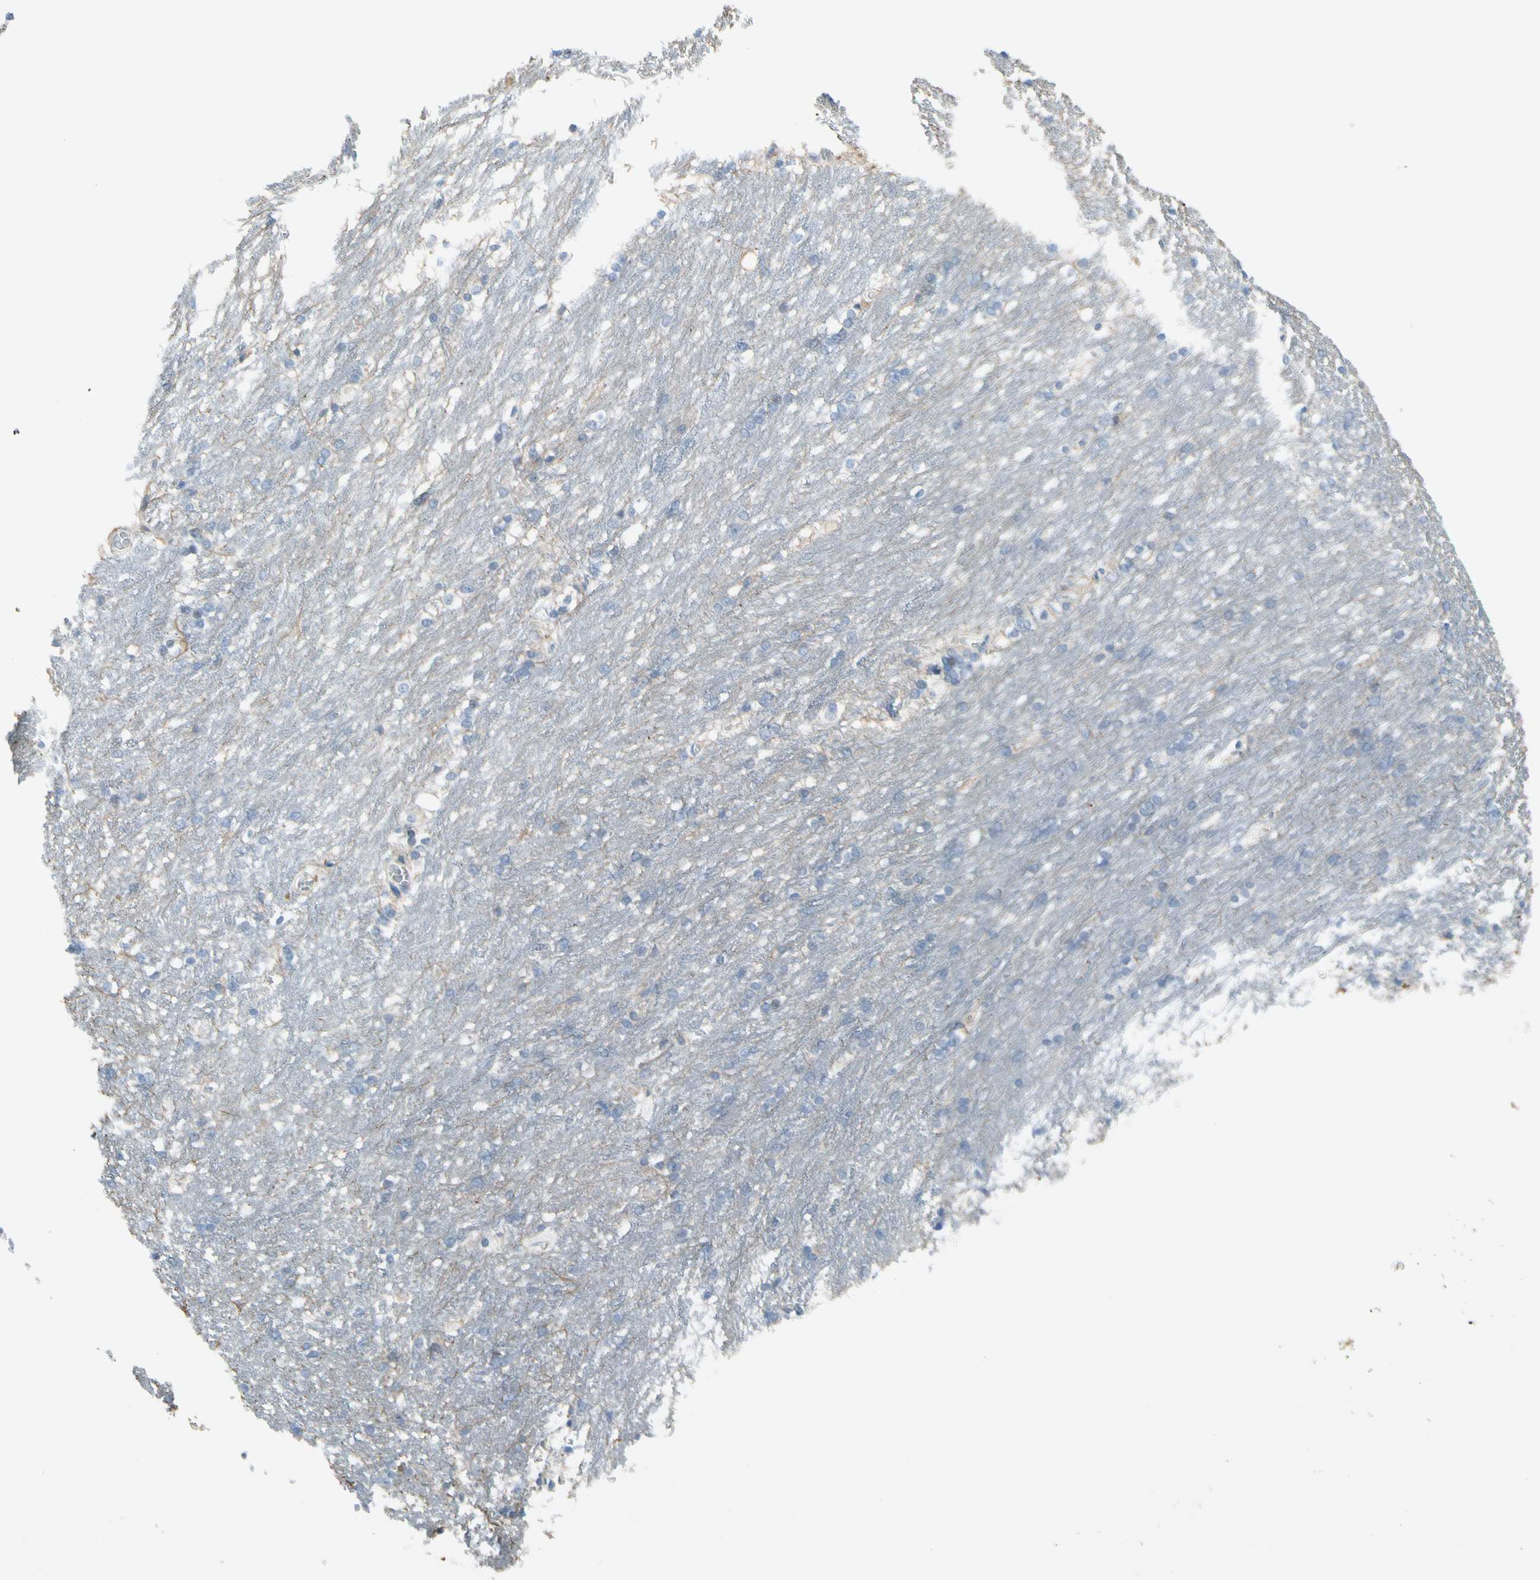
{"staining": {"intensity": "negative", "quantity": "none", "location": "none"}, "tissue": "caudate", "cell_type": "Glial cells", "image_type": "normal", "snomed": [{"axis": "morphology", "description": "Normal tissue, NOS"}, {"axis": "topography", "description": "Lateral ventricle wall"}], "caption": "This is a micrograph of immunohistochemistry (IHC) staining of unremarkable caudate, which shows no positivity in glial cells.", "gene": "PIGR", "patient": {"sex": "female", "age": 19}}